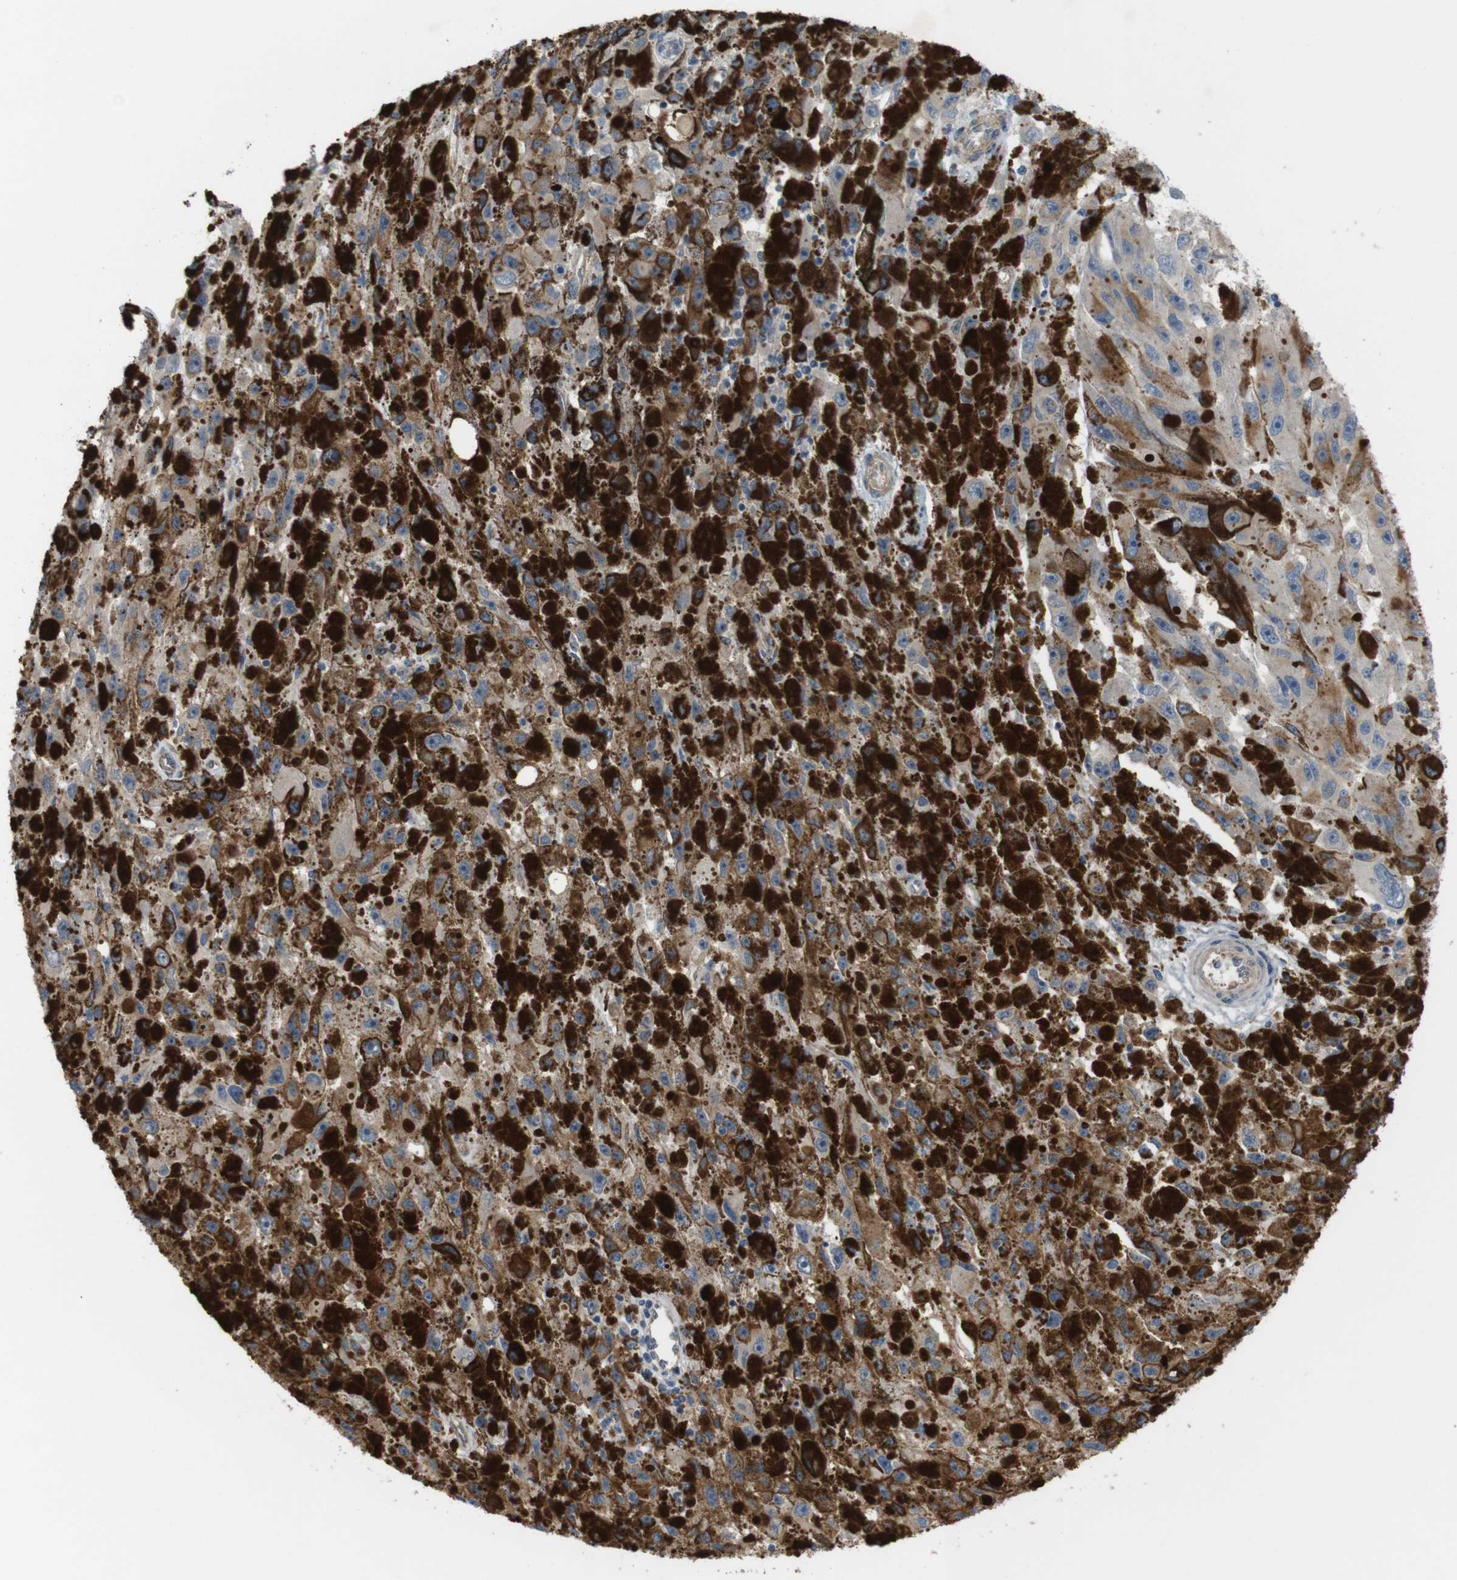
{"staining": {"intensity": "weak", "quantity": ">75%", "location": "cytoplasmic/membranous"}, "tissue": "melanoma", "cell_type": "Tumor cells", "image_type": "cancer", "snomed": [{"axis": "morphology", "description": "Malignant melanoma, NOS"}, {"axis": "topography", "description": "Skin"}], "caption": "This is an image of IHC staining of melanoma, which shows weak expression in the cytoplasmic/membranous of tumor cells.", "gene": "BVES", "patient": {"sex": "female", "age": 104}}